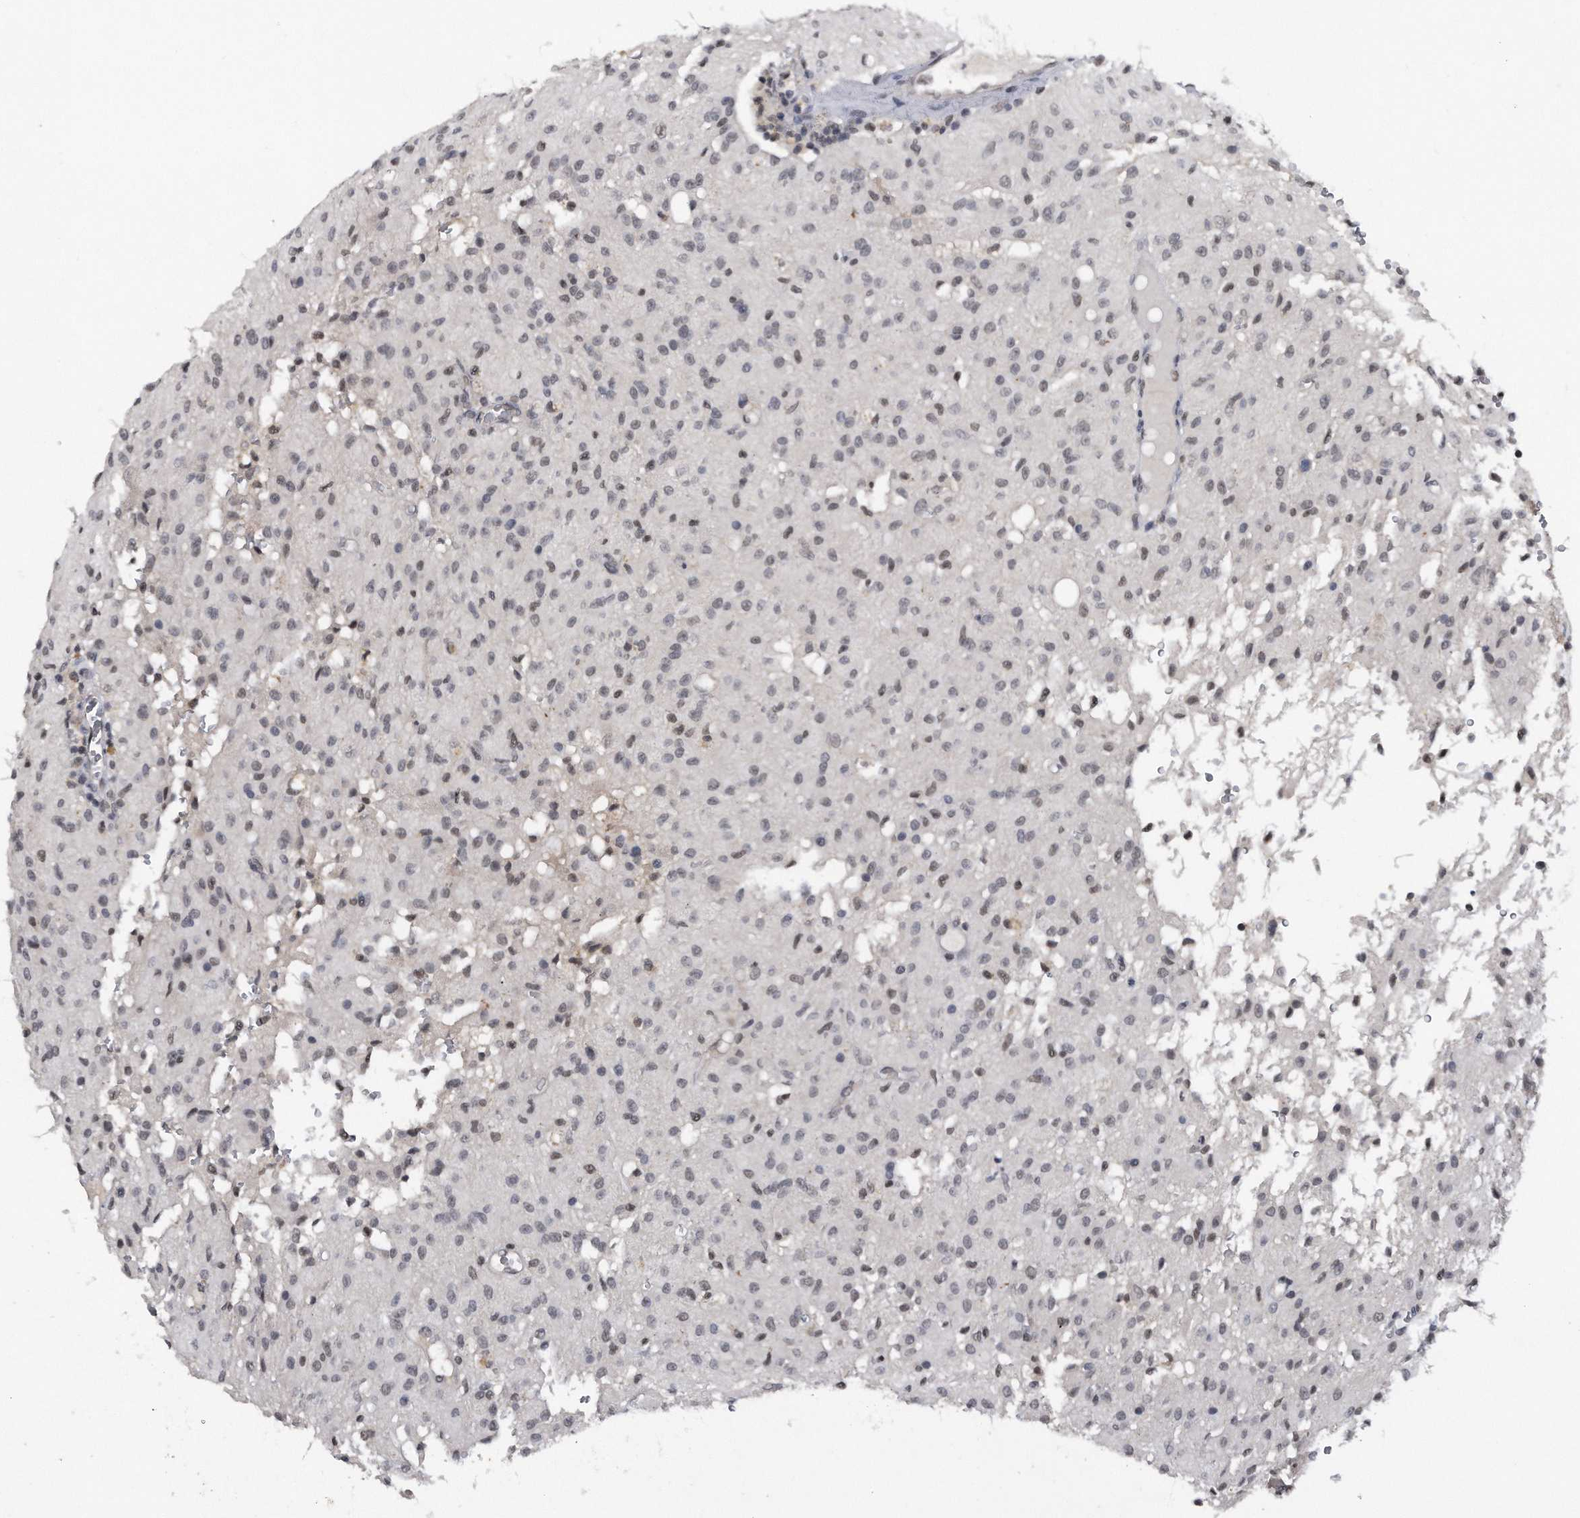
{"staining": {"intensity": "weak", "quantity": "<25%", "location": "nuclear"}, "tissue": "glioma", "cell_type": "Tumor cells", "image_type": "cancer", "snomed": [{"axis": "morphology", "description": "Glioma, malignant, High grade"}, {"axis": "topography", "description": "Brain"}], "caption": "There is no significant staining in tumor cells of high-grade glioma (malignant).", "gene": "VIRMA", "patient": {"sex": "female", "age": 59}}